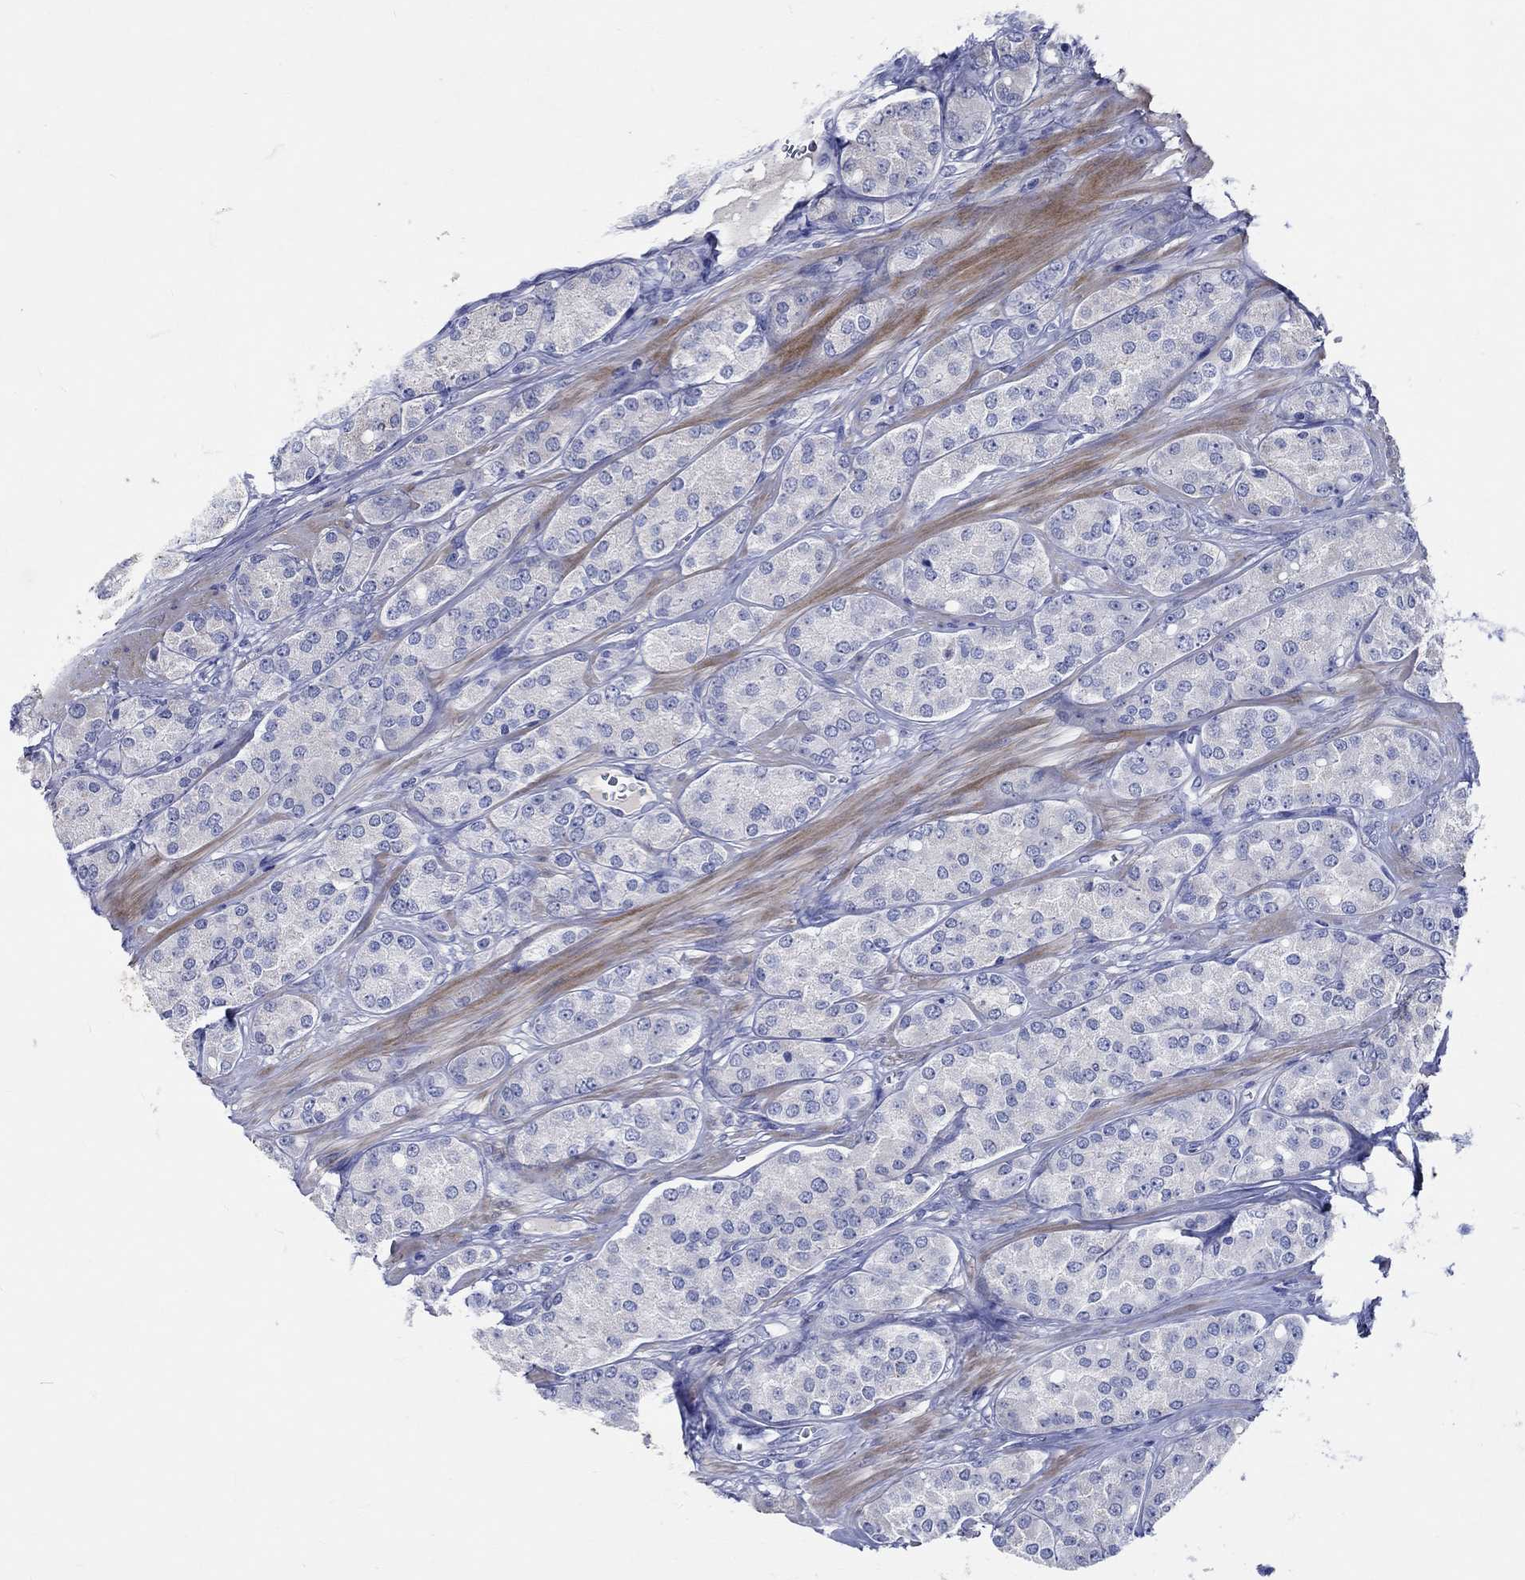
{"staining": {"intensity": "negative", "quantity": "none", "location": "none"}, "tissue": "prostate cancer", "cell_type": "Tumor cells", "image_type": "cancer", "snomed": [{"axis": "morphology", "description": "Adenocarcinoma, NOS"}, {"axis": "topography", "description": "Prostate"}], "caption": "An image of prostate cancer stained for a protein demonstrates no brown staining in tumor cells.", "gene": "SHISA4", "patient": {"sex": "male", "age": 67}}